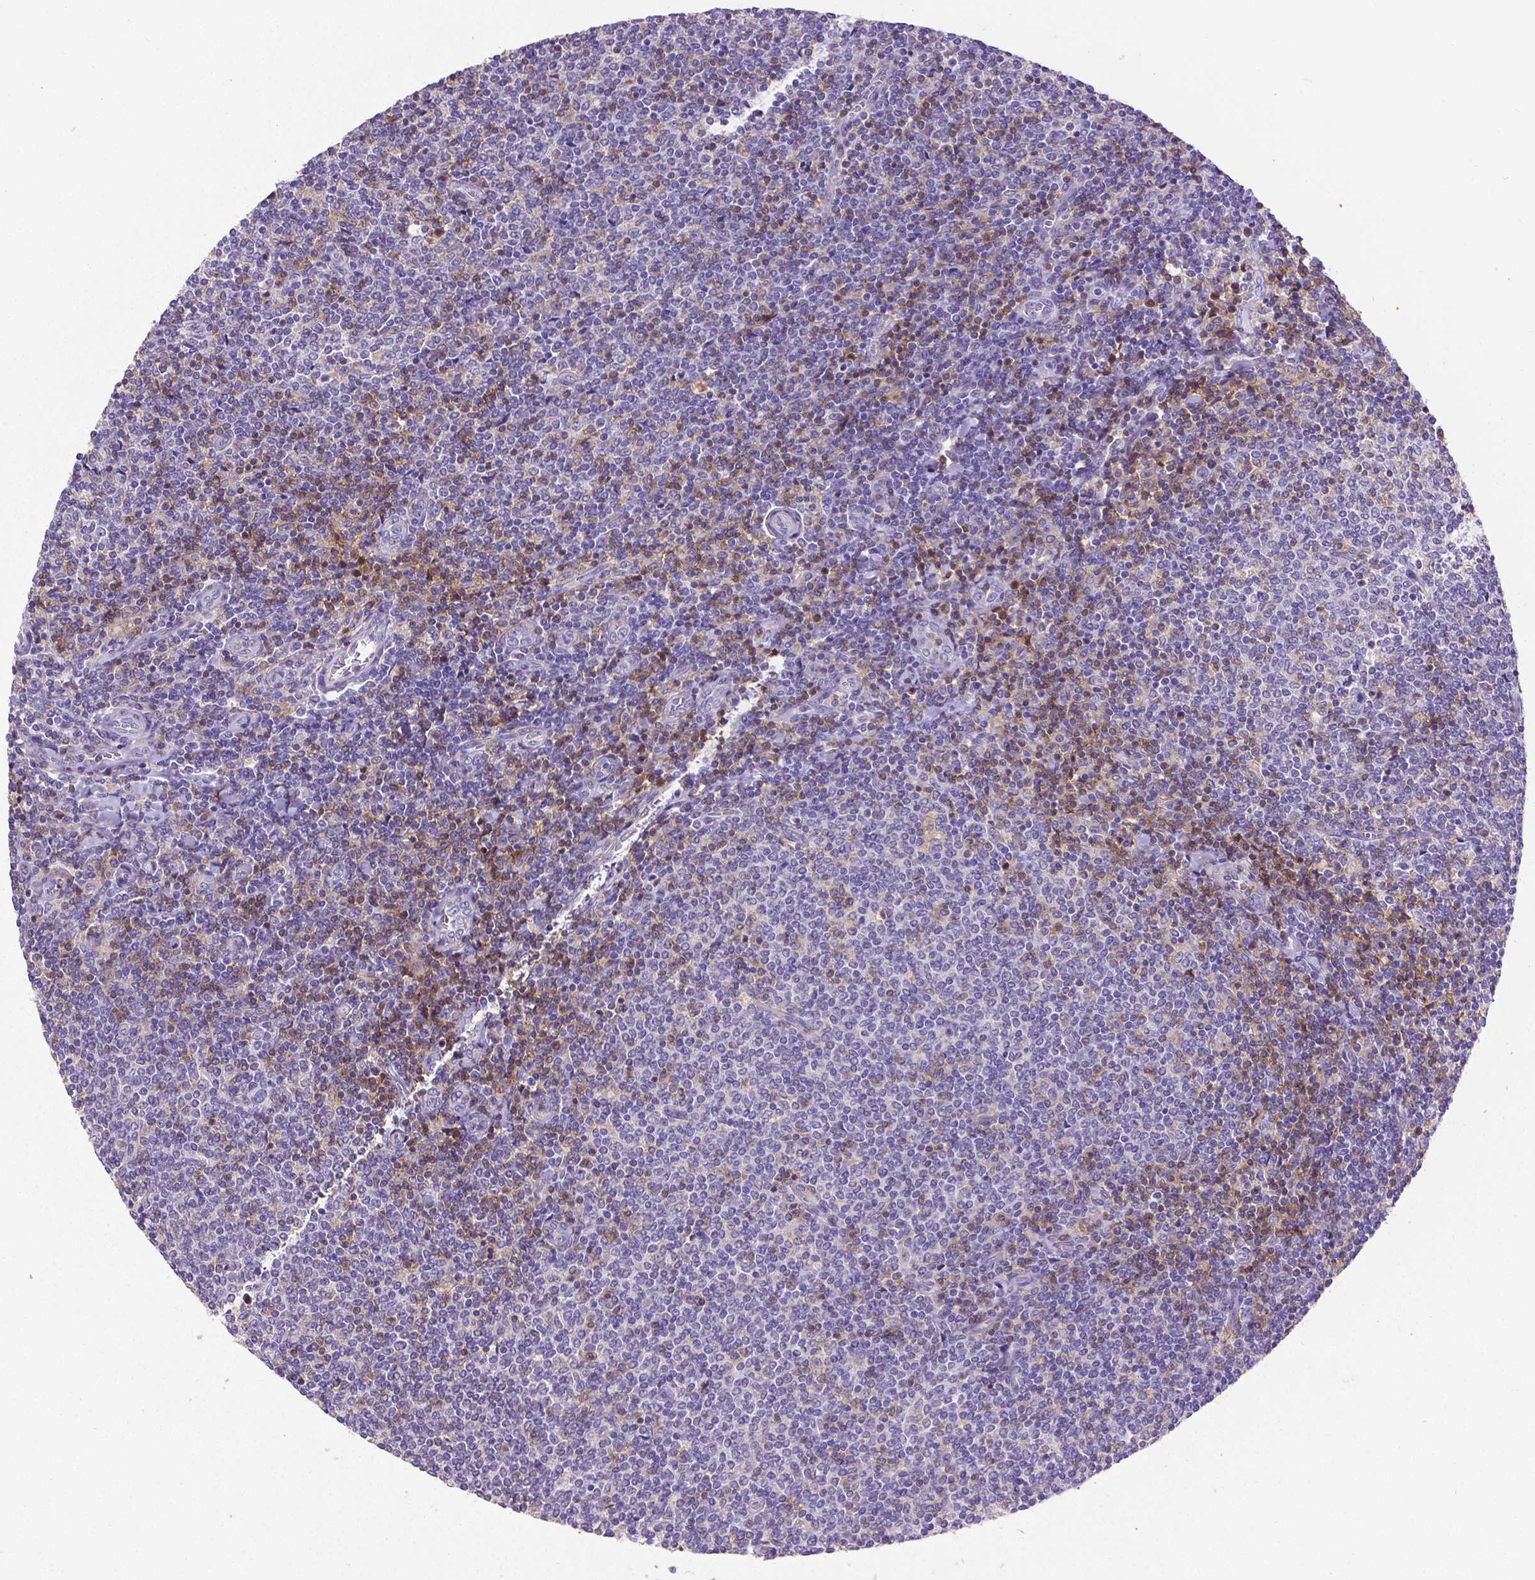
{"staining": {"intensity": "negative", "quantity": "none", "location": "none"}, "tissue": "lymphoma", "cell_type": "Tumor cells", "image_type": "cancer", "snomed": [{"axis": "morphology", "description": "Malignant lymphoma, non-Hodgkin's type, Low grade"}, {"axis": "topography", "description": "Lymph node"}], "caption": "Immunohistochemistry histopathology image of human malignant lymphoma, non-Hodgkin's type (low-grade) stained for a protein (brown), which shows no positivity in tumor cells.", "gene": "CD4", "patient": {"sex": "male", "age": 52}}